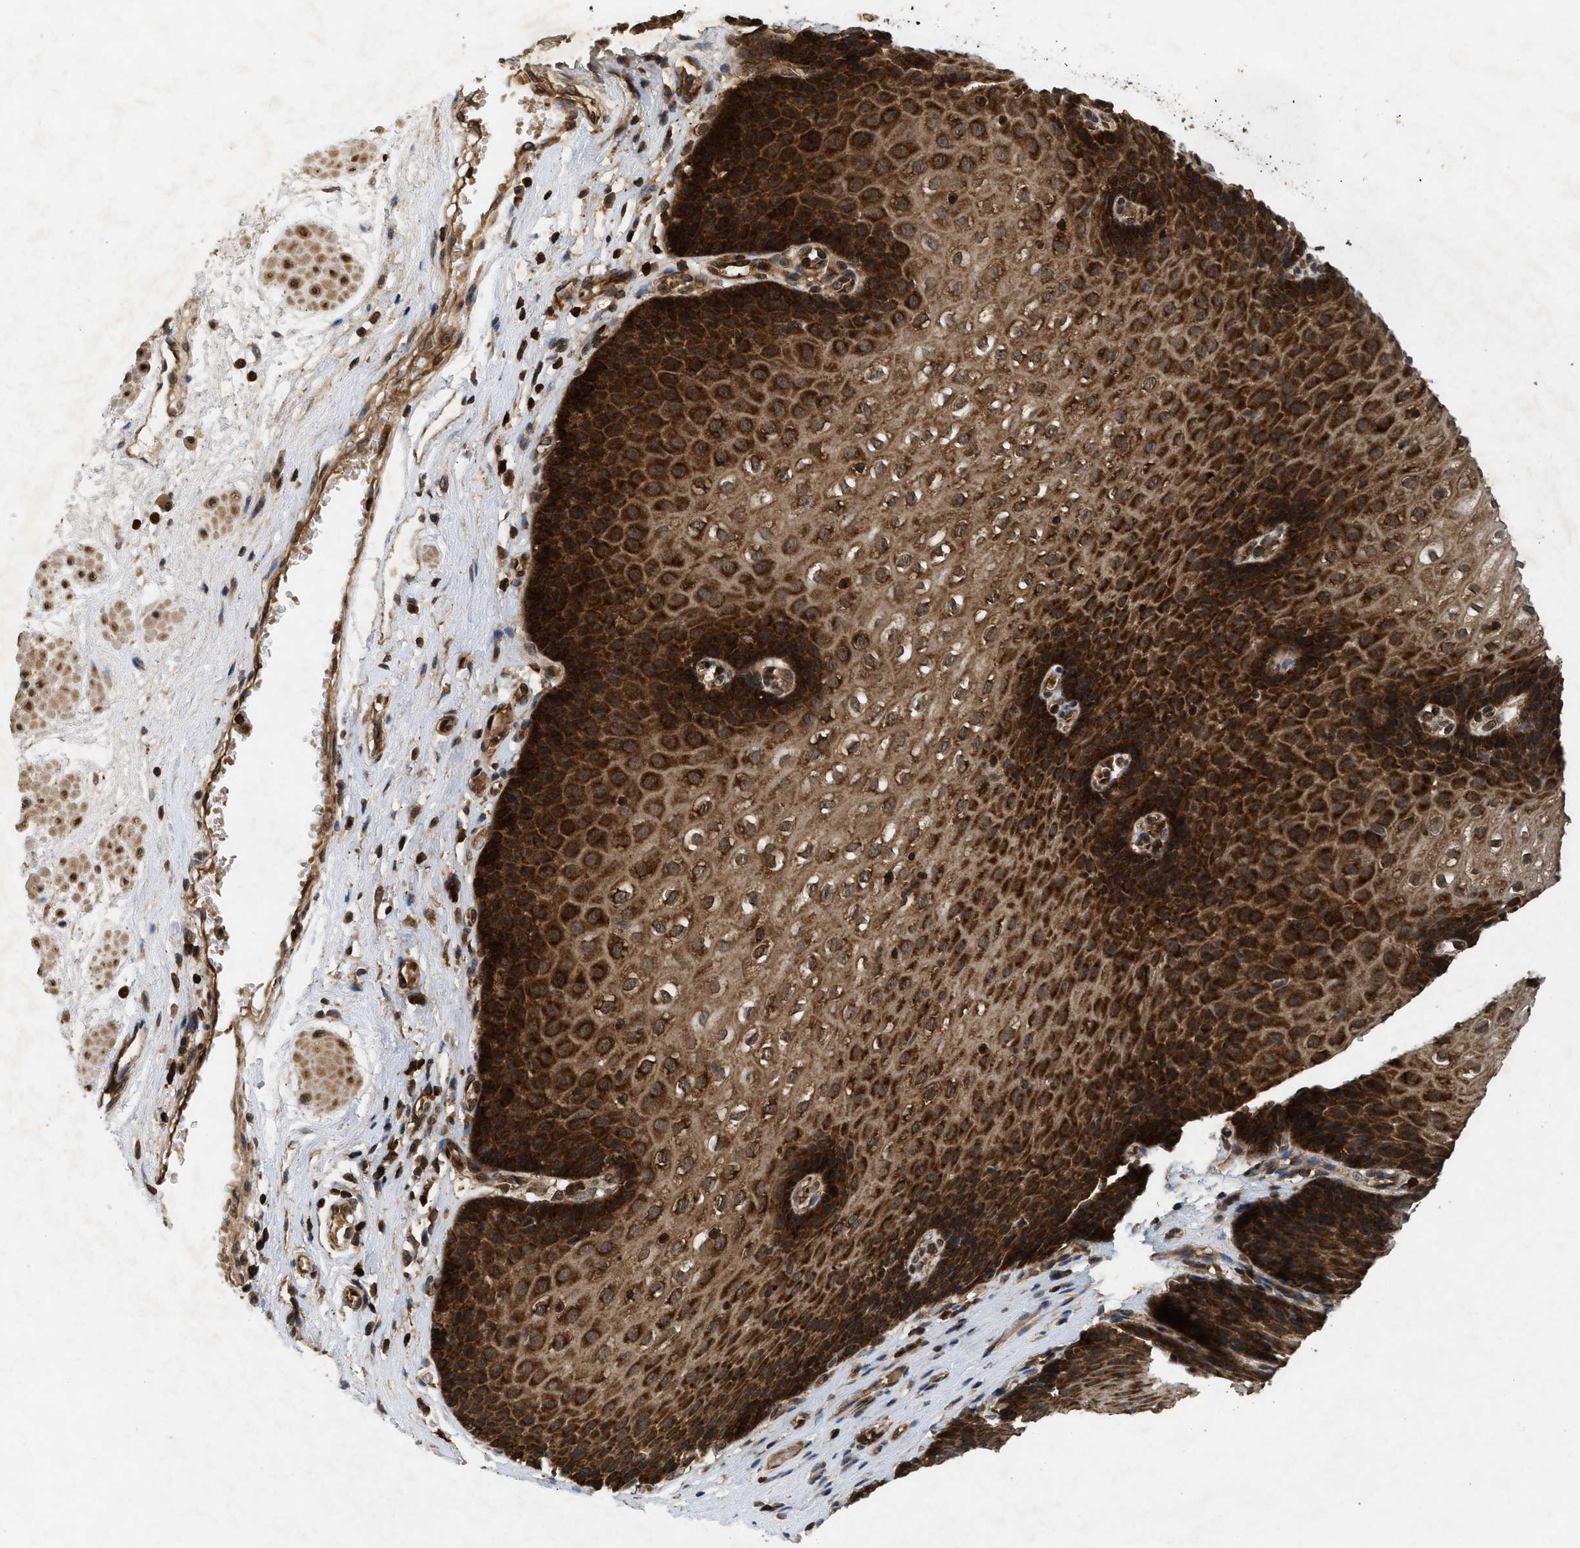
{"staining": {"intensity": "strong", "quantity": ">75%", "location": "cytoplasmic/membranous"}, "tissue": "esophagus", "cell_type": "Squamous epithelial cells", "image_type": "normal", "snomed": [{"axis": "morphology", "description": "Normal tissue, NOS"}, {"axis": "topography", "description": "Esophagus"}], "caption": "A high-resolution photomicrograph shows immunohistochemistry (IHC) staining of benign esophagus, which reveals strong cytoplasmic/membranous staining in approximately >75% of squamous epithelial cells.", "gene": "OXSR1", "patient": {"sex": "male", "age": 48}}